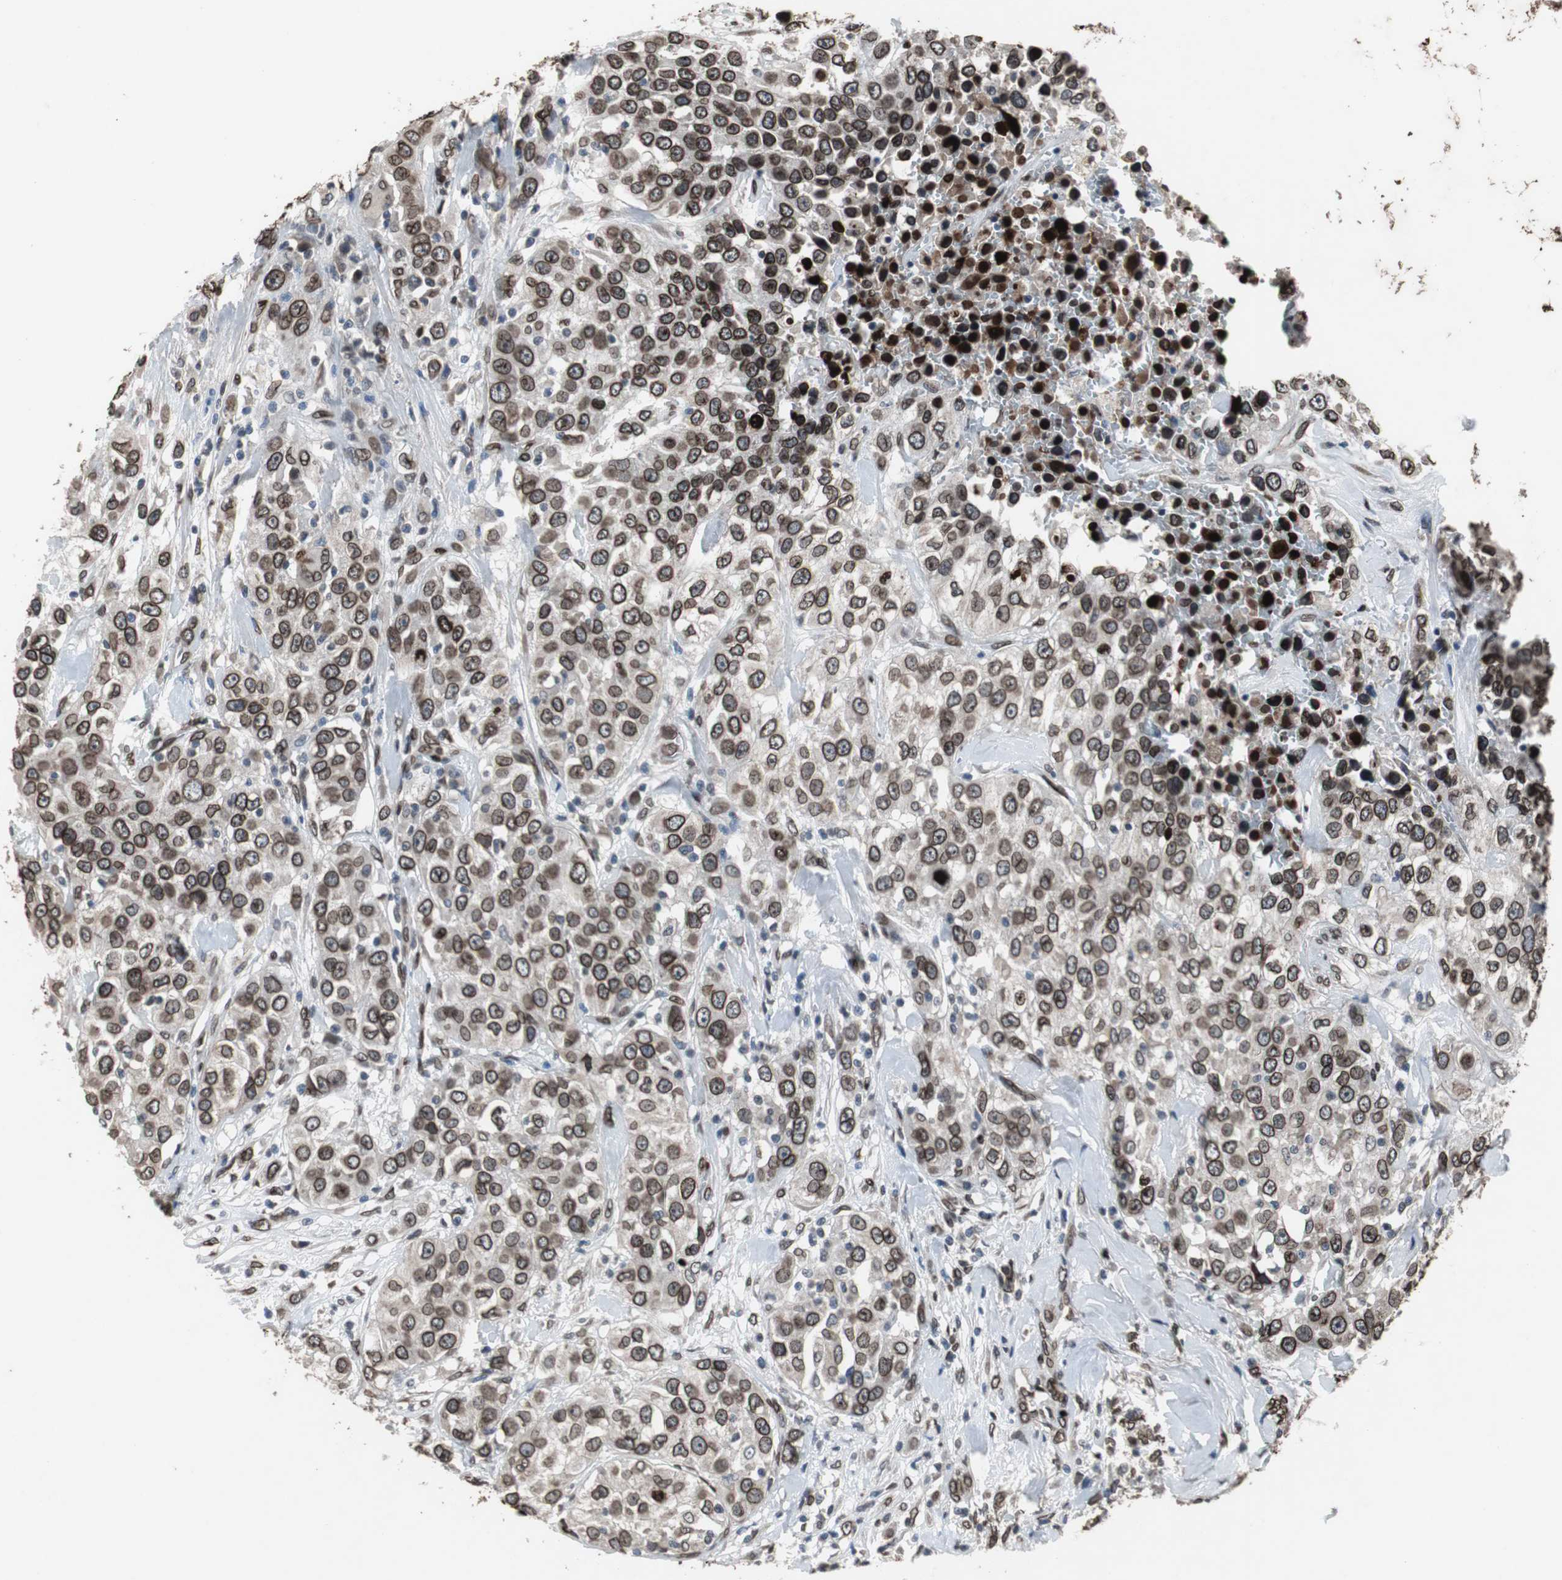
{"staining": {"intensity": "strong", "quantity": ">75%", "location": "cytoplasmic/membranous,nuclear"}, "tissue": "urothelial cancer", "cell_type": "Tumor cells", "image_type": "cancer", "snomed": [{"axis": "morphology", "description": "Urothelial carcinoma, High grade"}, {"axis": "topography", "description": "Urinary bladder"}], "caption": "Urothelial carcinoma (high-grade) stained with IHC demonstrates strong cytoplasmic/membranous and nuclear expression in about >75% of tumor cells.", "gene": "LMNA", "patient": {"sex": "female", "age": 80}}